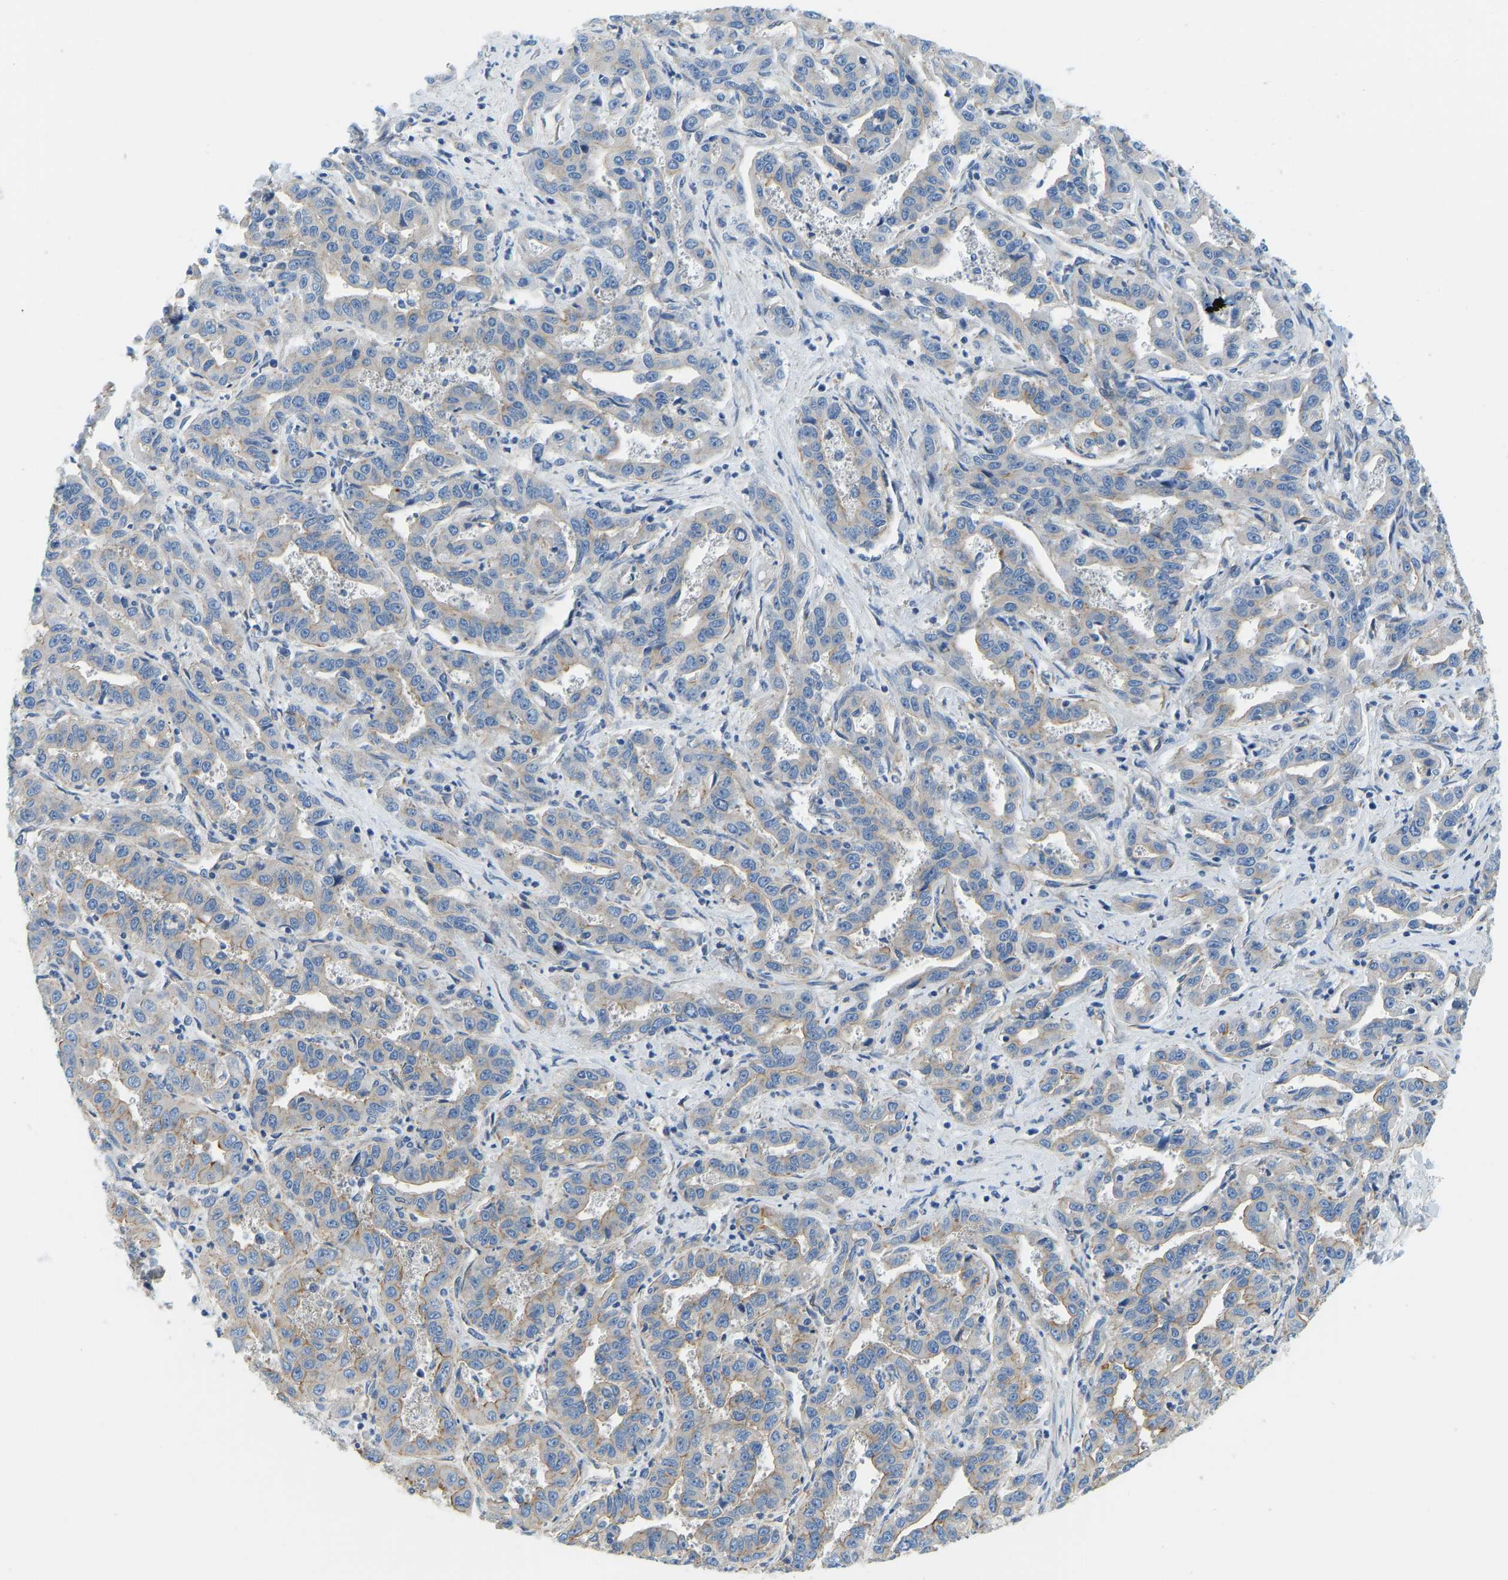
{"staining": {"intensity": "moderate", "quantity": "<25%", "location": "cytoplasmic/membranous"}, "tissue": "liver cancer", "cell_type": "Tumor cells", "image_type": "cancer", "snomed": [{"axis": "morphology", "description": "Cholangiocarcinoma"}, {"axis": "topography", "description": "Liver"}], "caption": "Liver cancer (cholangiocarcinoma) stained with immunohistochemistry displays moderate cytoplasmic/membranous positivity in approximately <25% of tumor cells. (DAB (3,3'-diaminobenzidine) IHC with brightfield microscopy, high magnification).", "gene": "CHAD", "patient": {"sex": "male", "age": 59}}